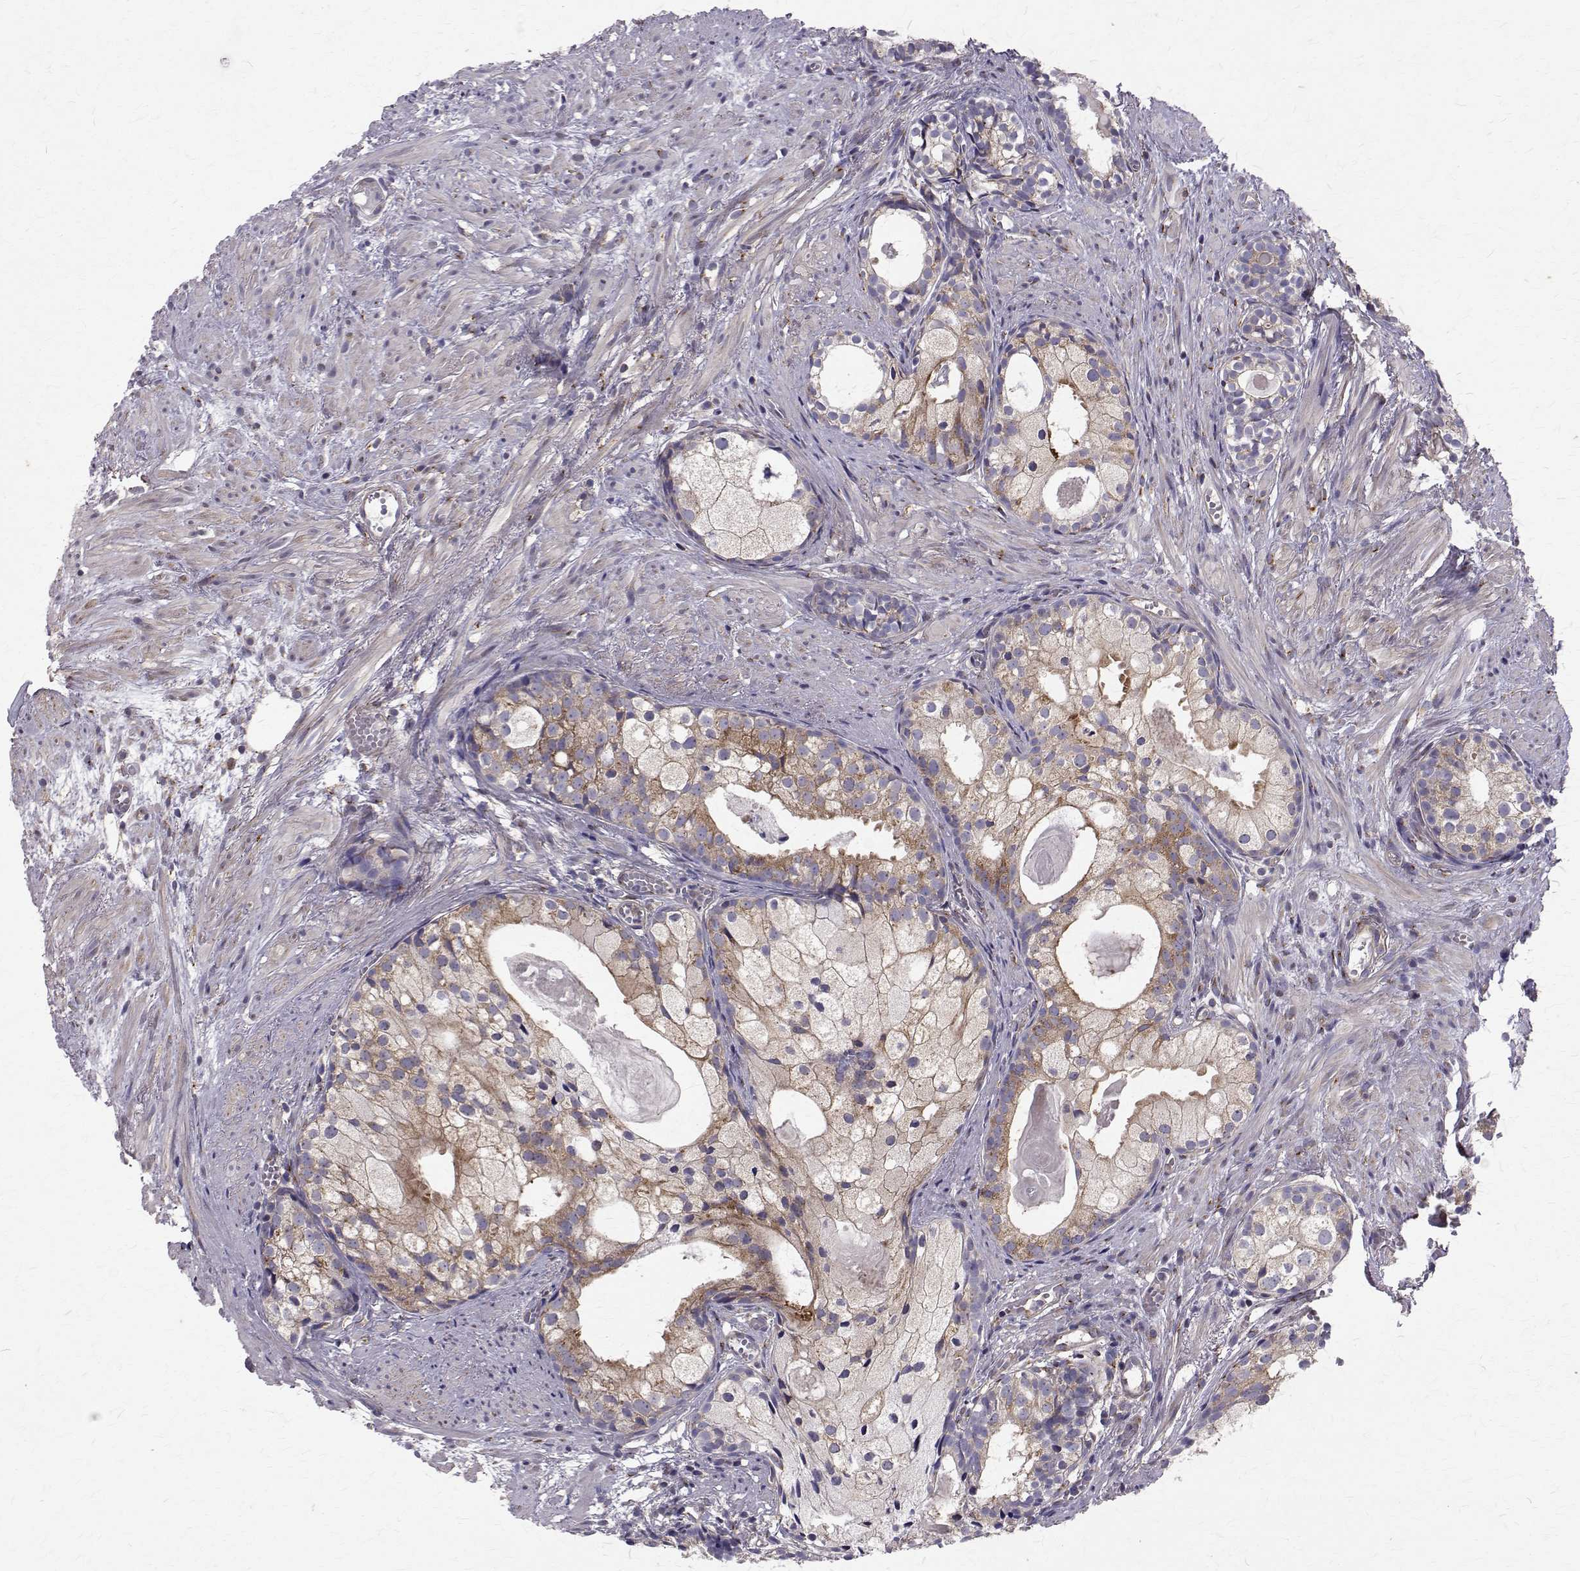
{"staining": {"intensity": "moderate", "quantity": "<25%", "location": "cytoplasmic/membranous"}, "tissue": "prostate cancer", "cell_type": "Tumor cells", "image_type": "cancer", "snomed": [{"axis": "morphology", "description": "Adenocarcinoma, High grade"}, {"axis": "topography", "description": "Prostate"}], "caption": "Immunohistochemistry (IHC) of prostate cancer exhibits low levels of moderate cytoplasmic/membranous staining in about <25% of tumor cells. (IHC, brightfield microscopy, high magnification).", "gene": "ARFGAP1", "patient": {"sex": "male", "age": 85}}